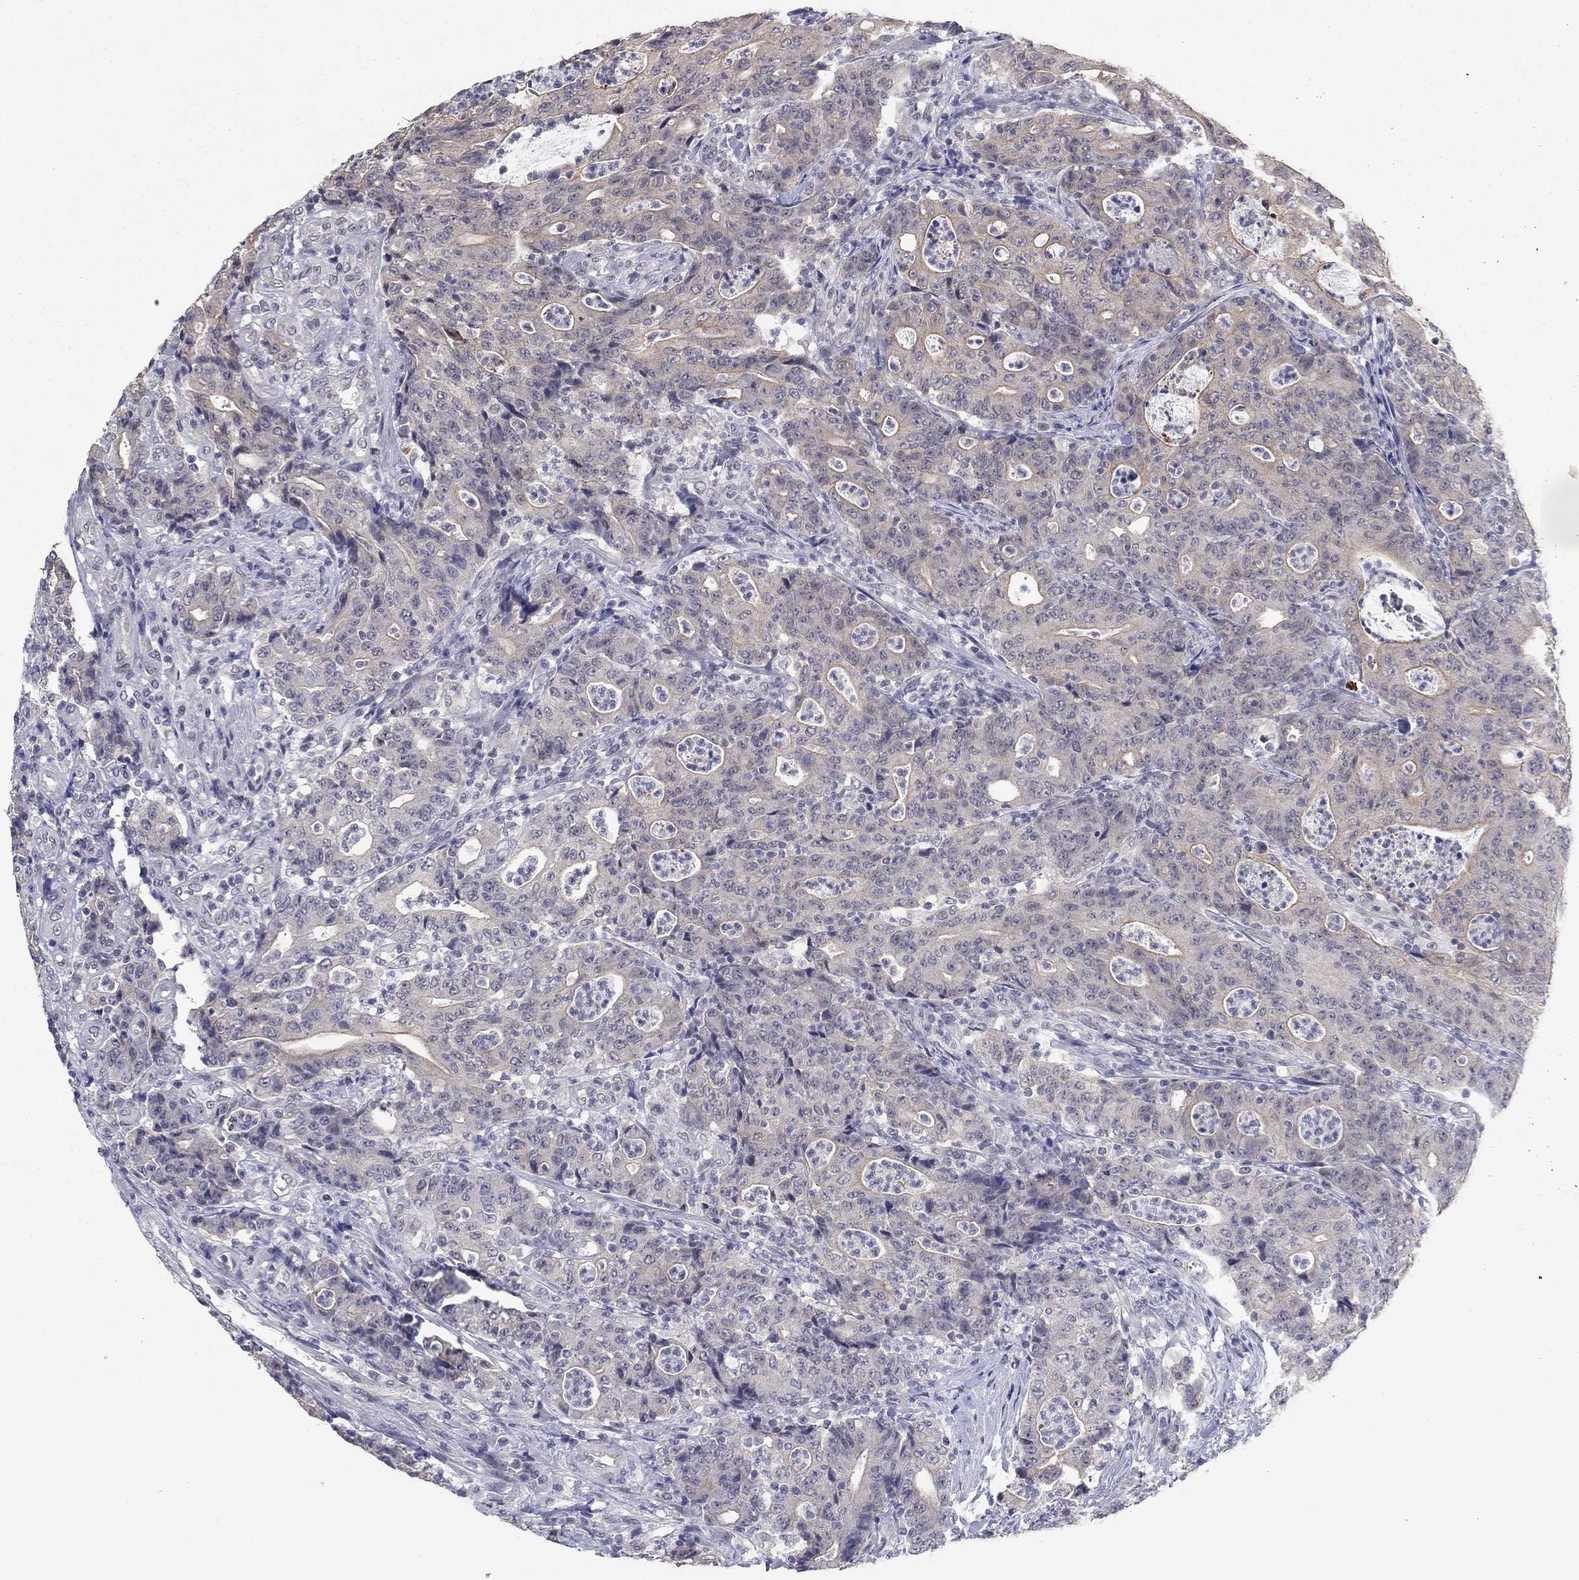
{"staining": {"intensity": "weak", "quantity": "<25%", "location": "cytoplasmic/membranous"}, "tissue": "colorectal cancer", "cell_type": "Tumor cells", "image_type": "cancer", "snomed": [{"axis": "morphology", "description": "Adenocarcinoma, NOS"}, {"axis": "topography", "description": "Colon"}], "caption": "There is no significant staining in tumor cells of adenocarcinoma (colorectal).", "gene": "SLC22A2", "patient": {"sex": "male", "age": 70}}